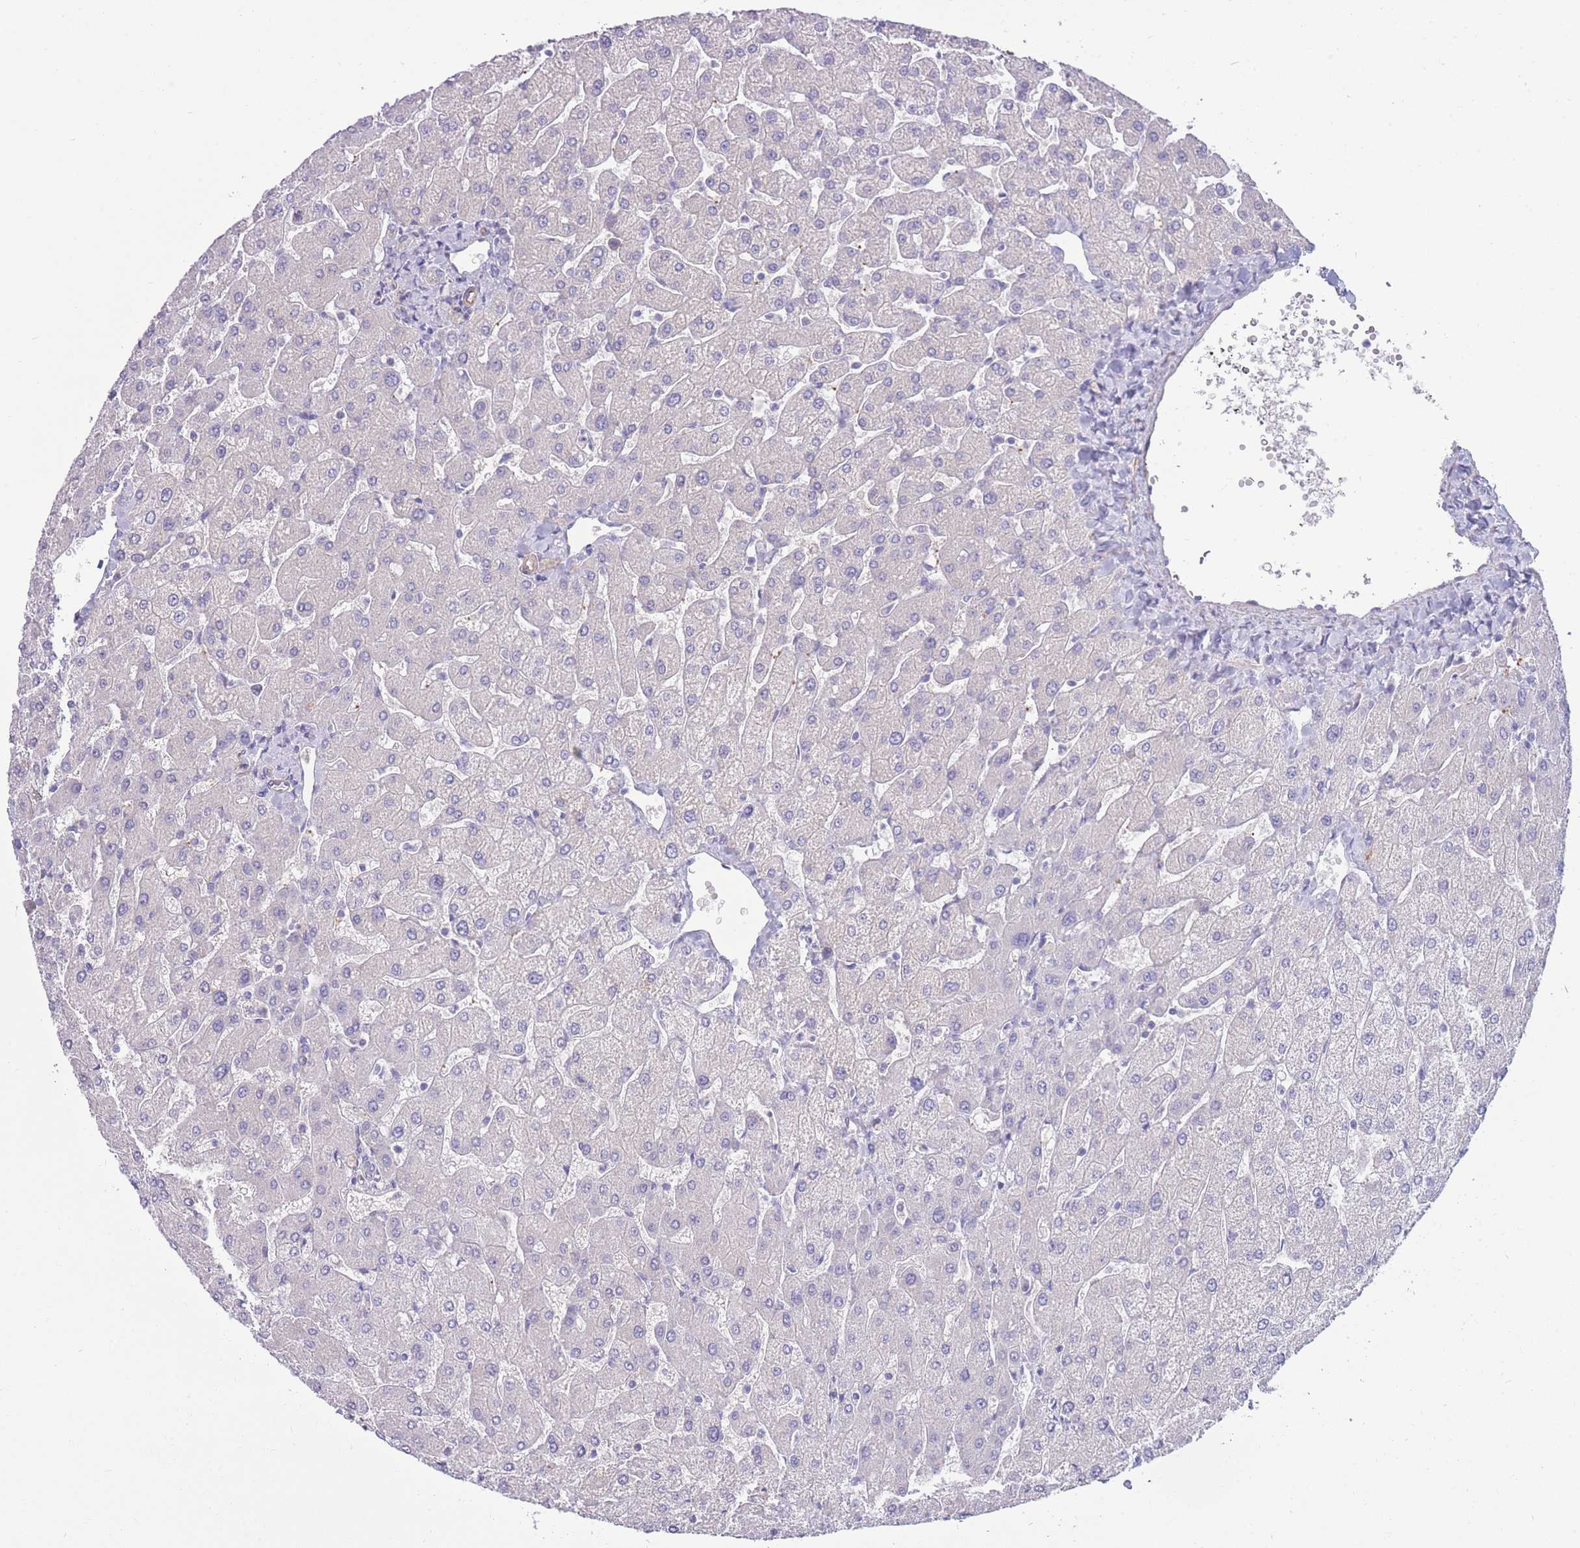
{"staining": {"intensity": "negative", "quantity": "none", "location": "none"}, "tissue": "liver", "cell_type": "Cholangiocytes", "image_type": "normal", "snomed": [{"axis": "morphology", "description": "Normal tissue, NOS"}, {"axis": "topography", "description": "Liver"}], "caption": "There is no significant expression in cholangiocytes of liver. The staining is performed using DAB brown chromogen with nuclei counter-stained in using hematoxylin.", "gene": "RGS11", "patient": {"sex": "male", "age": 55}}